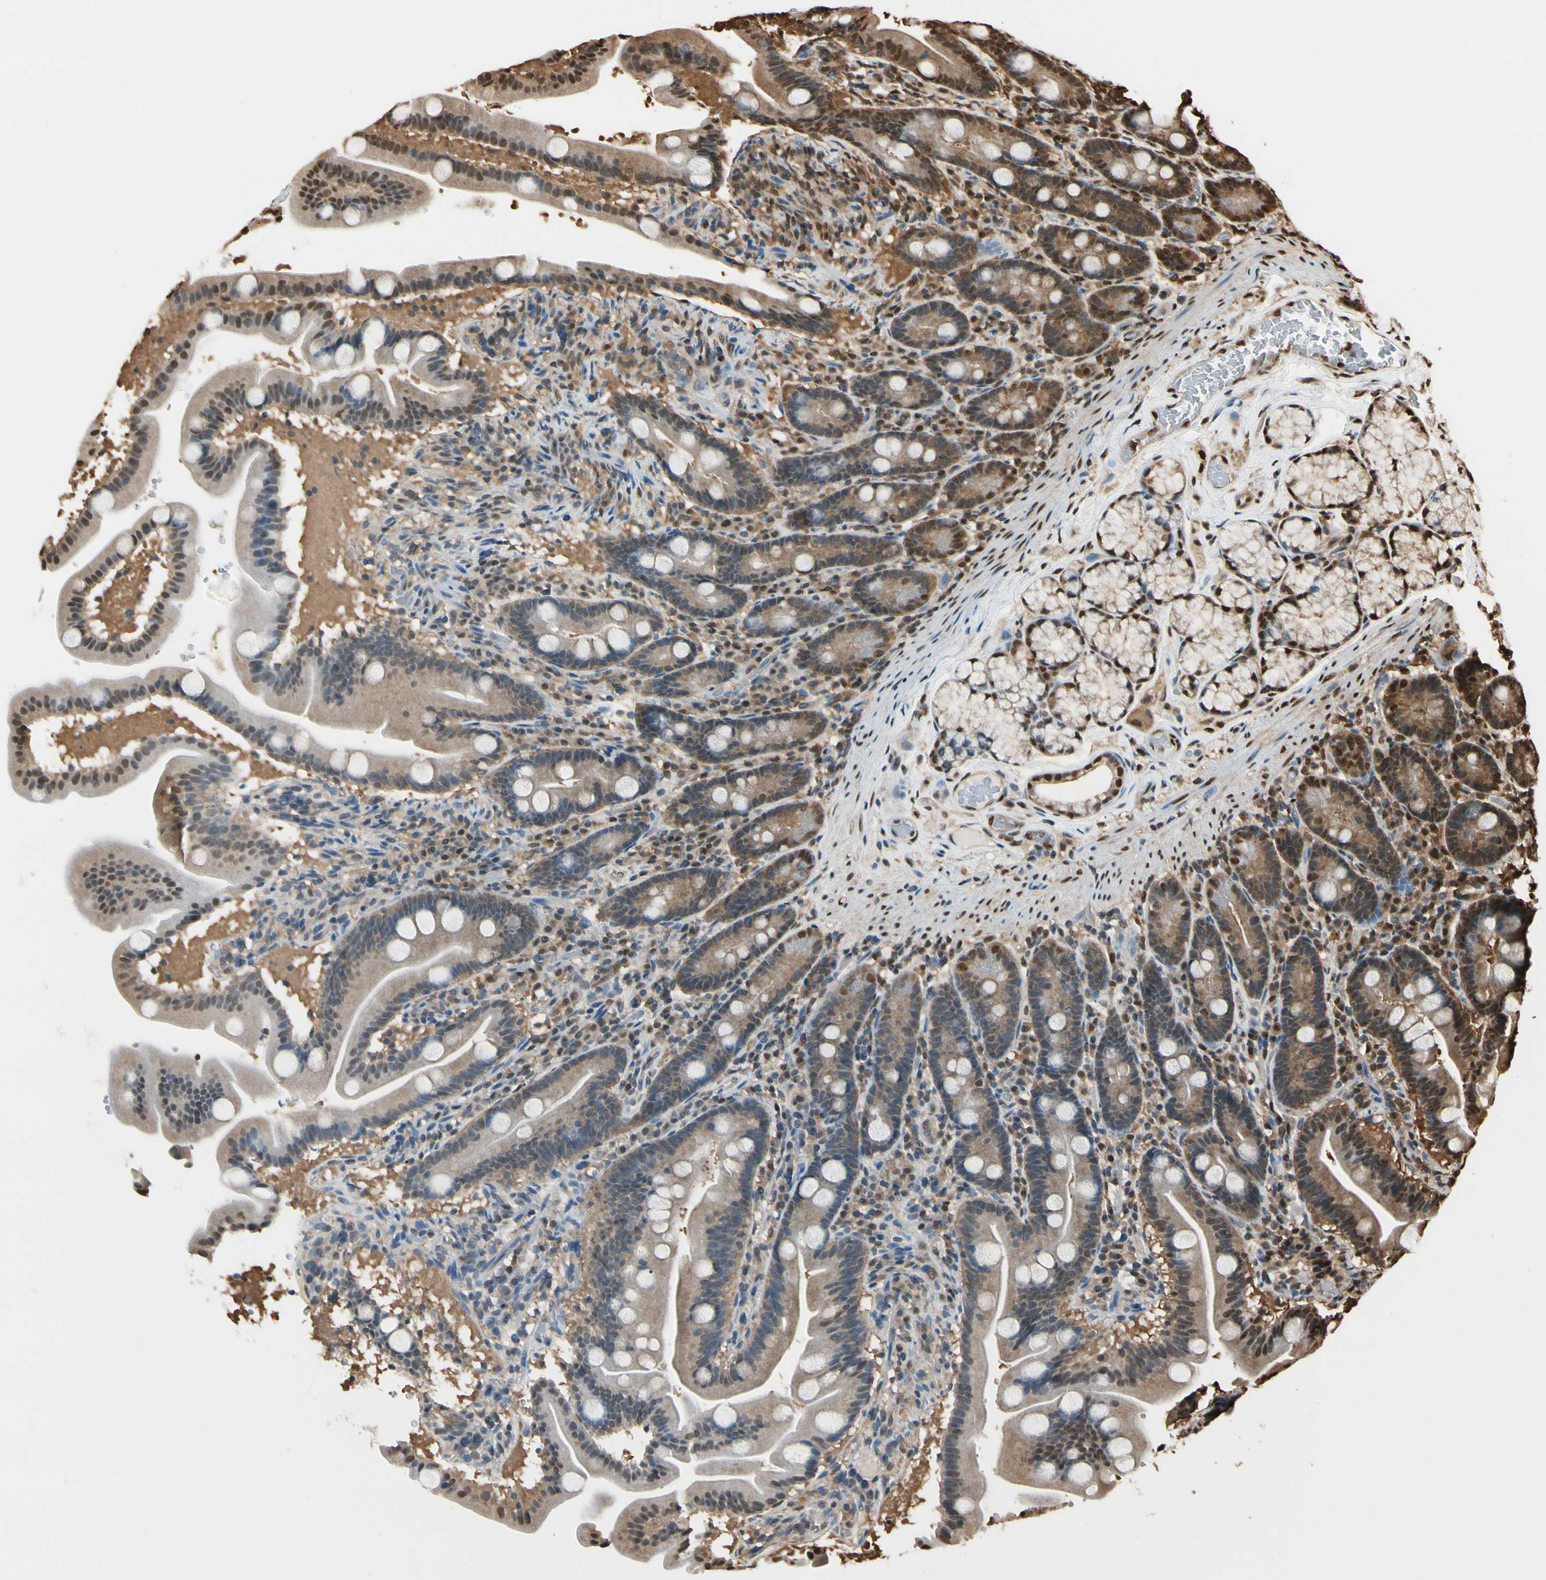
{"staining": {"intensity": "moderate", "quantity": ">75%", "location": "cytoplasmic/membranous,nuclear"}, "tissue": "duodenum", "cell_type": "Glandular cells", "image_type": "normal", "snomed": [{"axis": "morphology", "description": "Normal tissue, NOS"}, {"axis": "topography", "description": "Duodenum"}], "caption": "Immunohistochemistry image of normal human duodenum stained for a protein (brown), which displays medium levels of moderate cytoplasmic/membranous,nuclear positivity in approximately >75% of glandular cells.", "gene": "PNCK", "patient": {"sex": "male", "age": 54}}